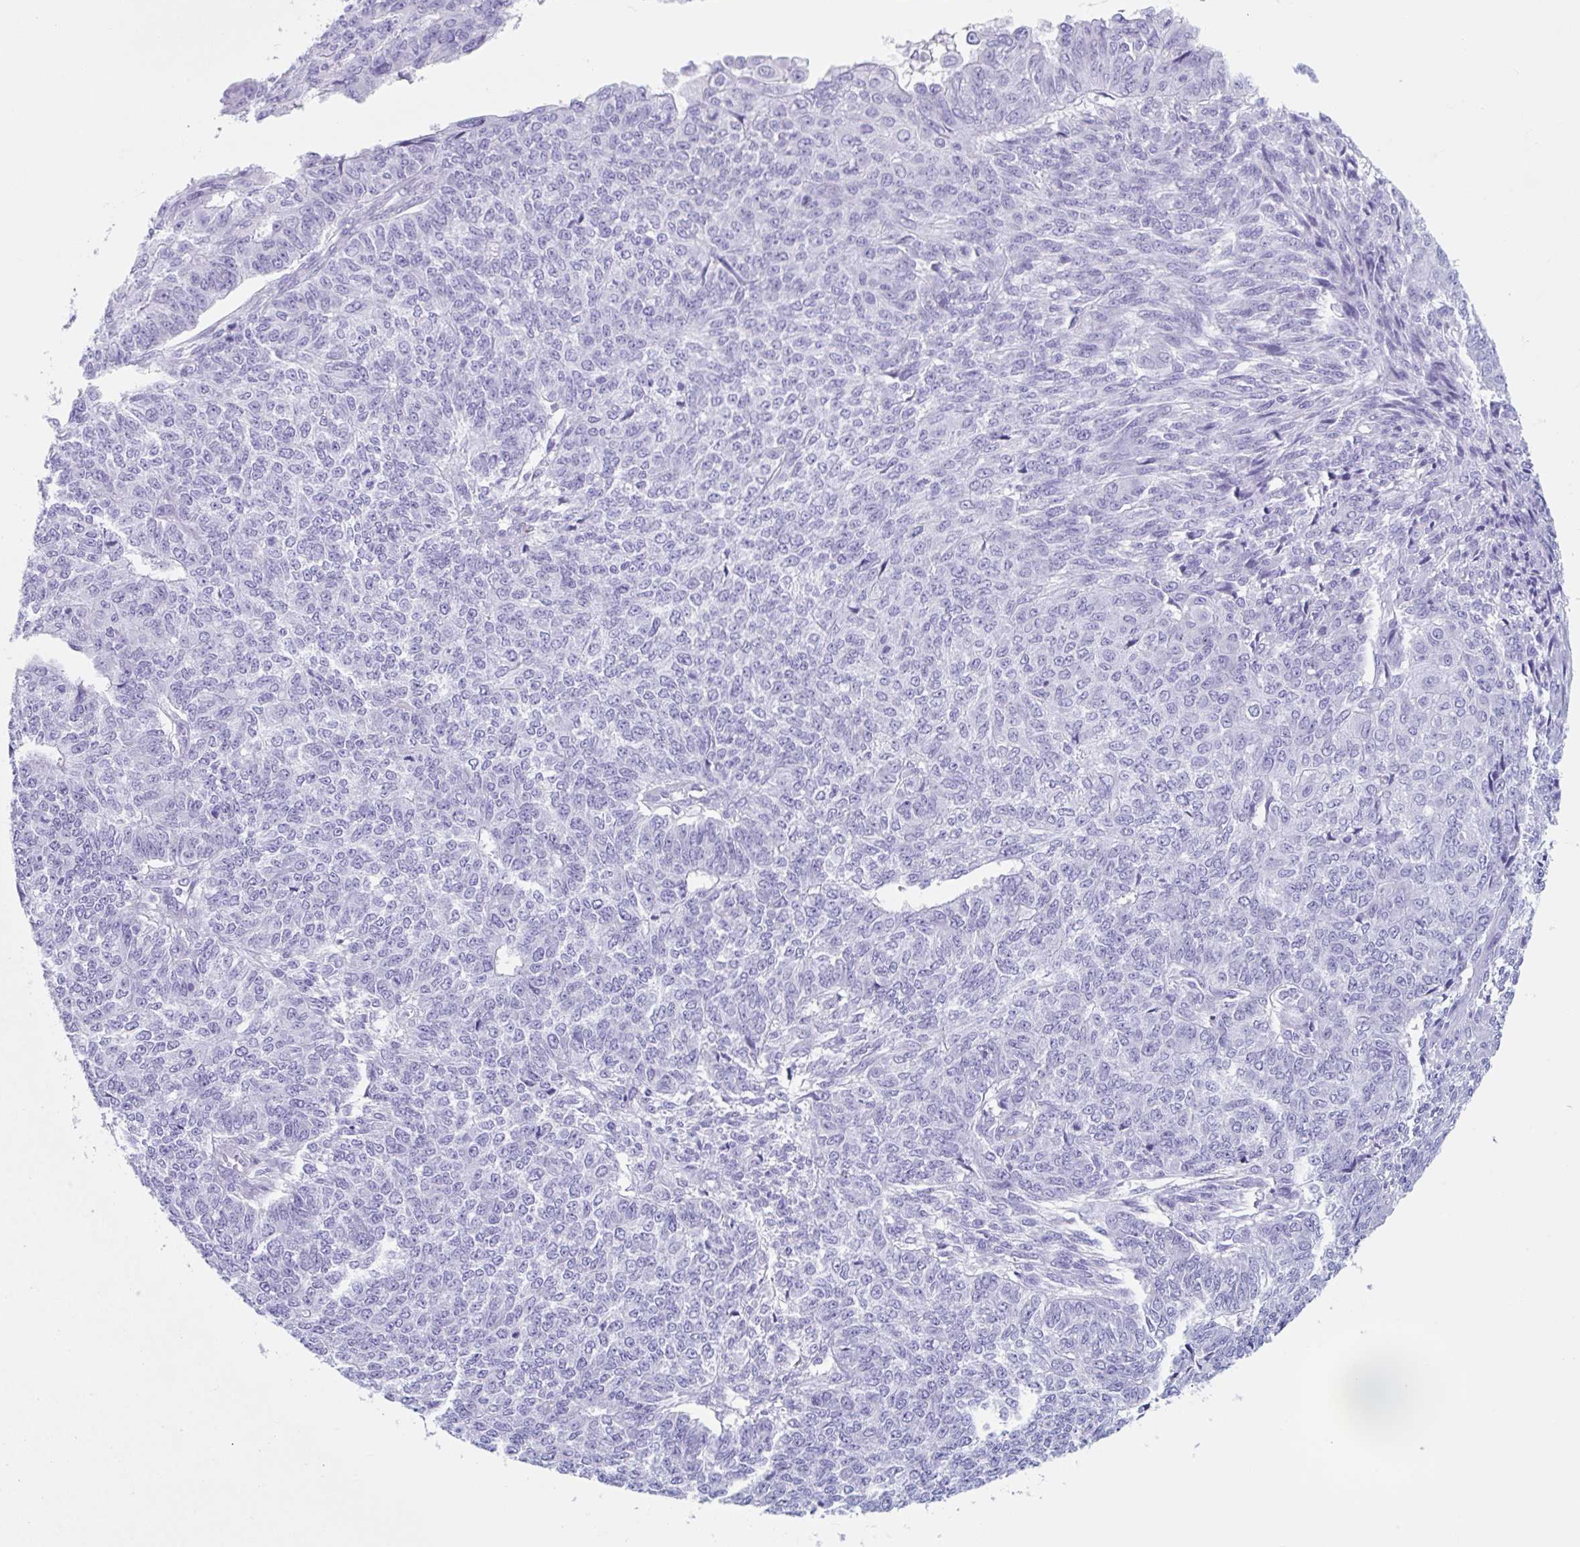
{"staining": {"intensity": "negative", "quantity": "none", "location": "none"}, "tissue": "endometrial cancer", "cell_type": "Tumor cells", "image_type": "cancer", "snomed": [{"axis": "morphology", "description": "Adenocarcinoma, NOS"}, {"axis": "topography", "description": "Endometrium"}], "caption": "Immunohistochemical staining of human endometrial cancer (adenocarcinoma) exhibits no significant staining in tumor cells.", "gene": "CPTP", "patient": {"sex": "female", "age": 32}}